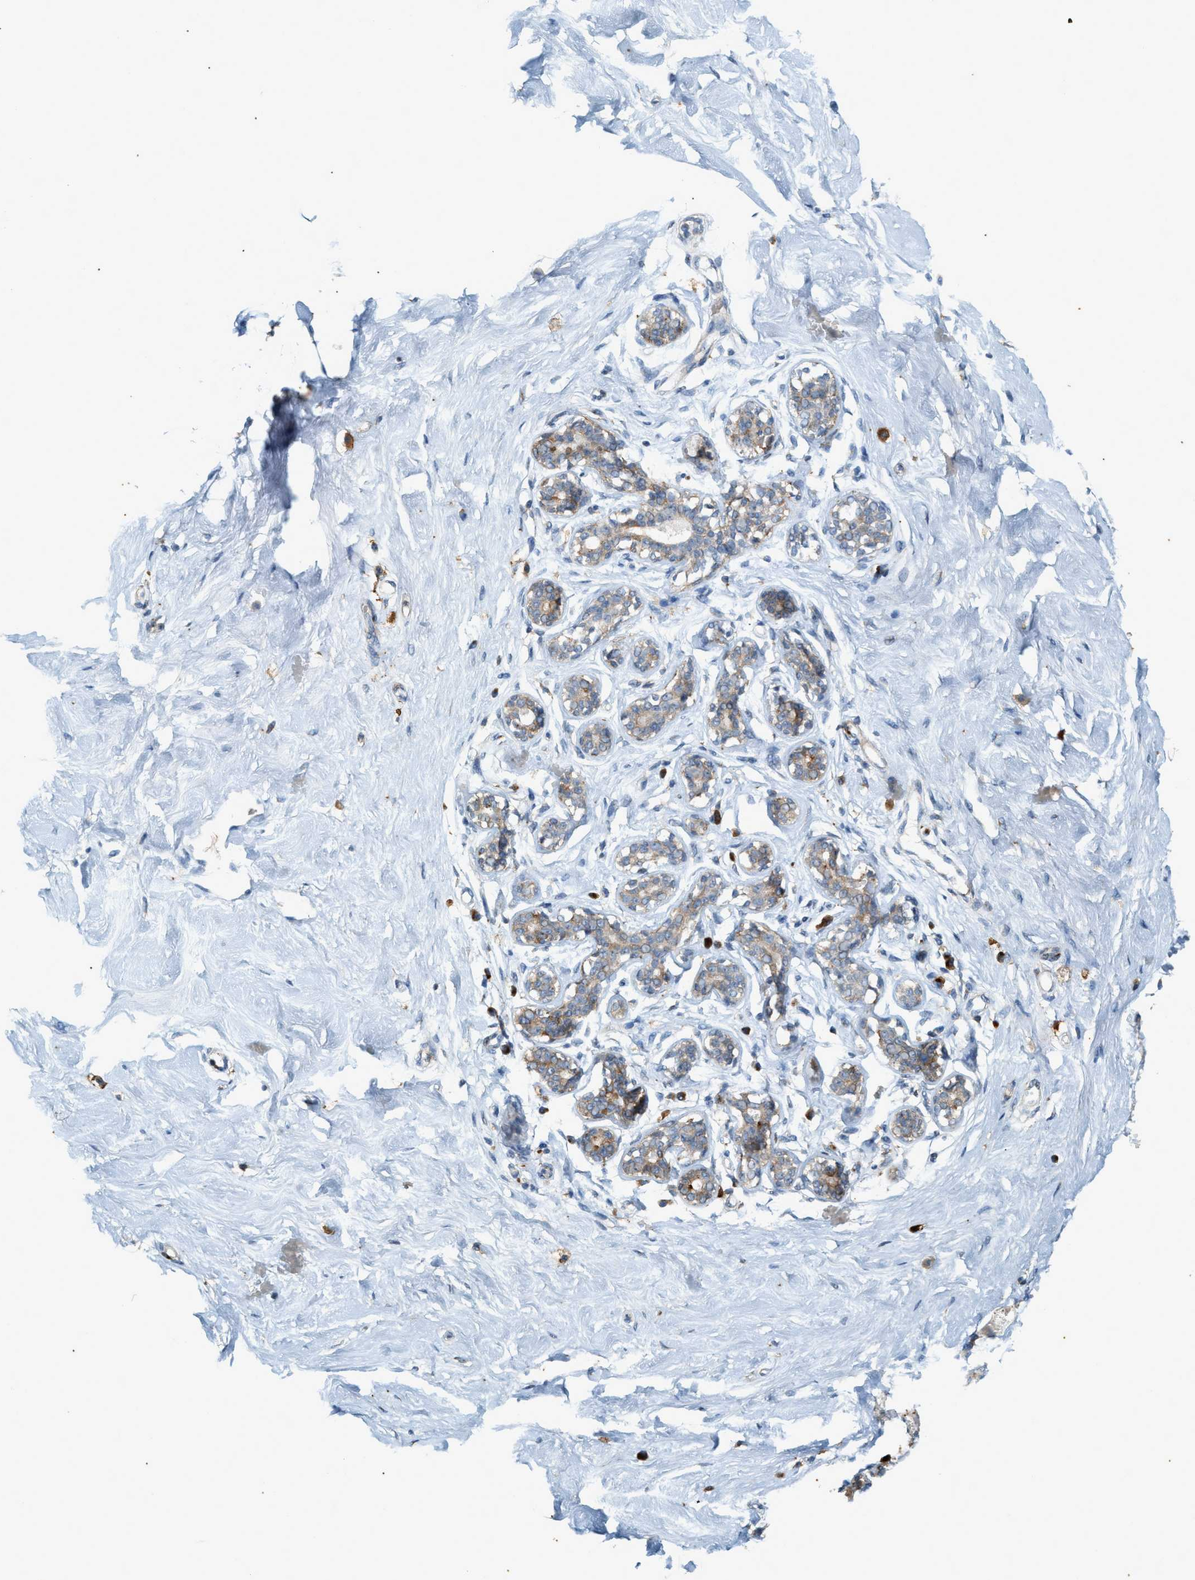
{"staining": {"intensity": "weak", "quantity": ">75%", "location": "cytoplasmic/membranous"}, "tissue": "breast", "cell_type": "Adipocytes", "image_type": "normal", "snomed": [{"axis": "morphology", "description": "Normal tissue, NOS"}, {"axis": "topography", "description": "Breast"}], "caption": "Adipocytes demonstrate low levels of weak cytoplasmic/membranous staining in approximately >75% of cells in unremarkable human breast.", "gene": "CHPF2", "patient": {"sex": "female", "age": 23}}